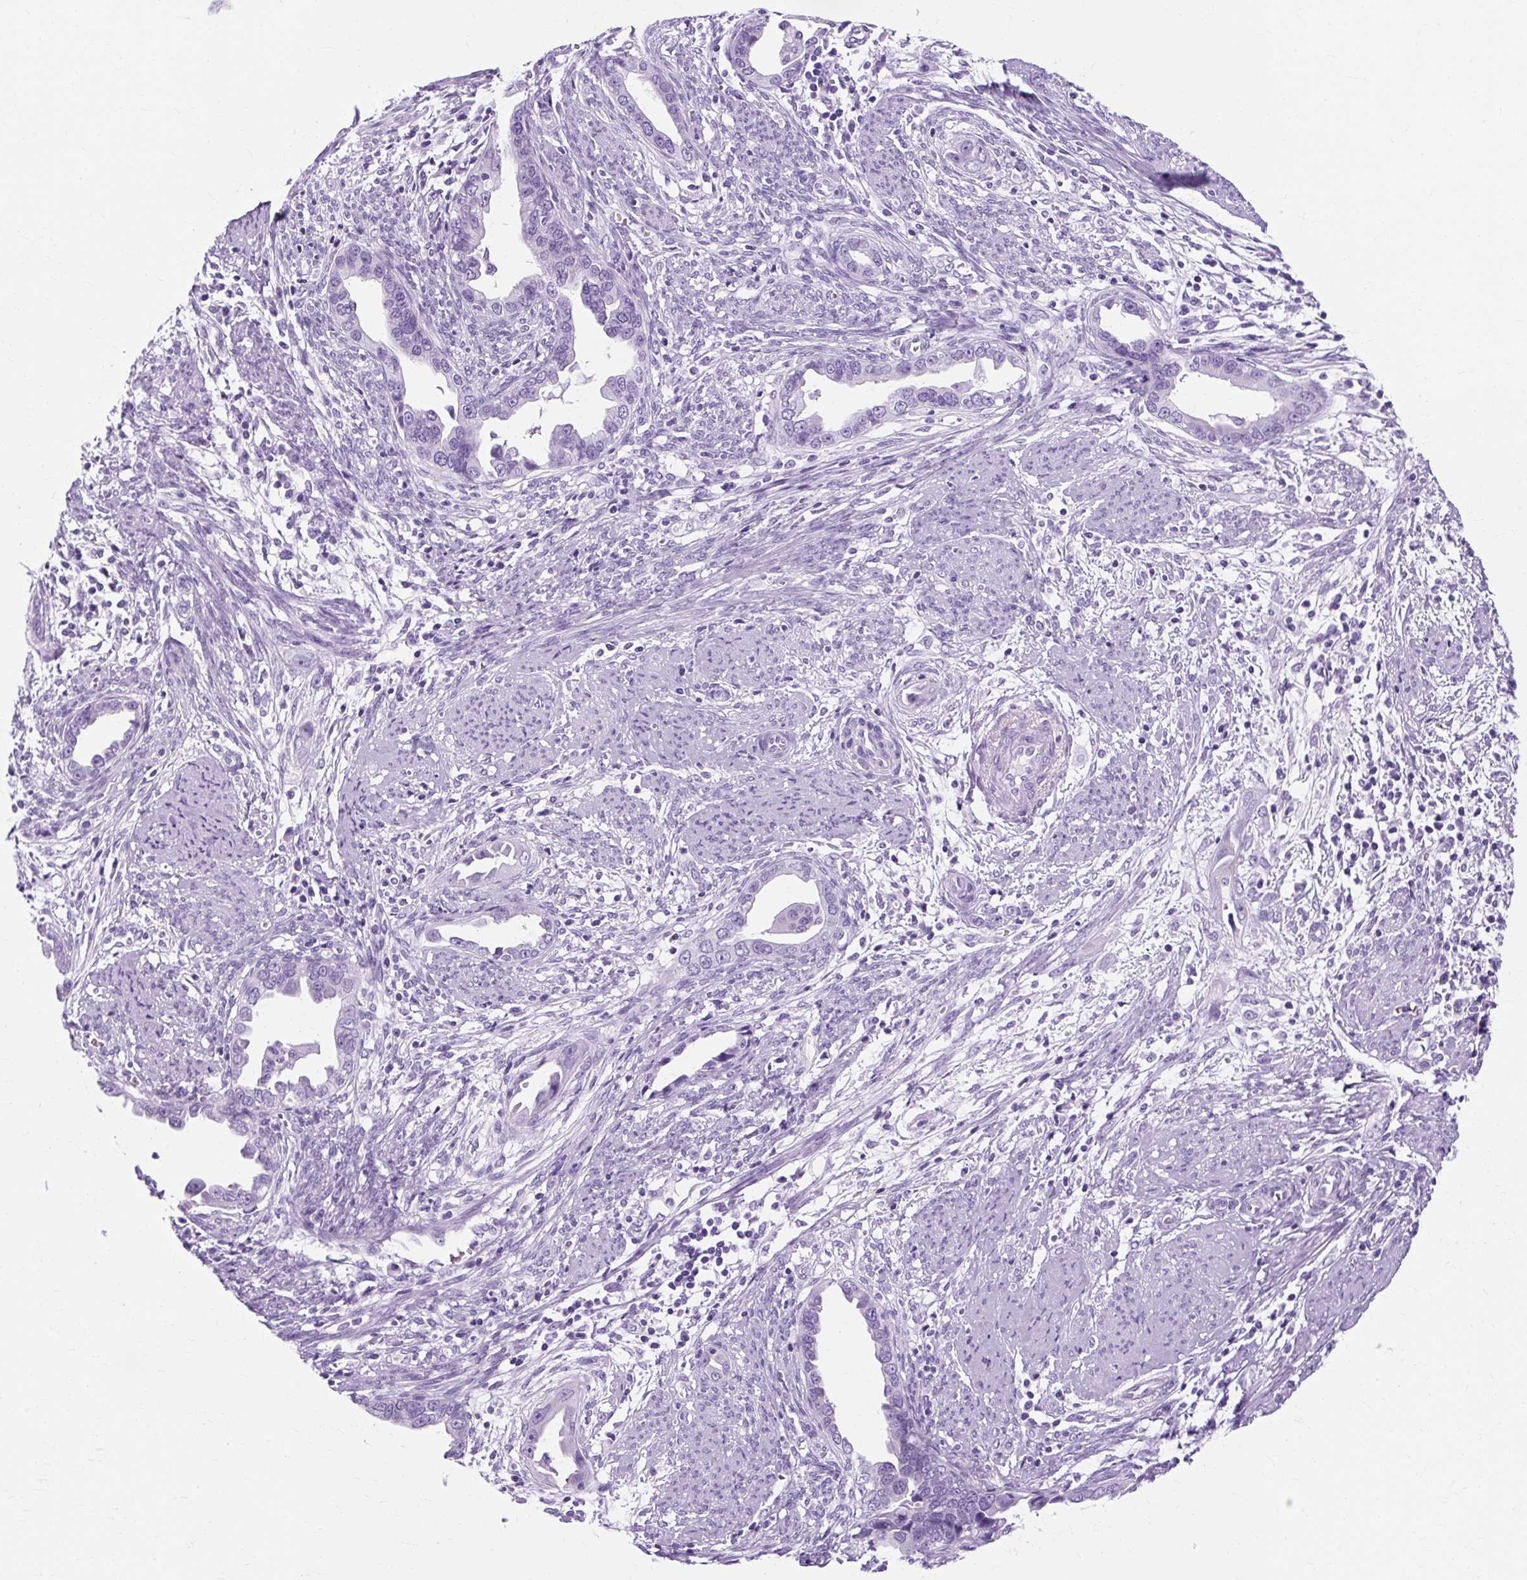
{"staining": {"intensity": "negative", "quantity": "none", "location": "none"}, "tissue": "endometrial cancer", "cell_type": "Tumor cells", "image_type": "cancer", "snomed": [{"axis": "morphology", "description": "Adenocarcinoma, NOS"}, {"axis": "topography", "description": "Endometrium"}], "caption": "Endometrial adenocarcinoma stained for a protein using IHC exhibits no expression tumor cells.", "gene": "TMEM89", "patient": {"sex": "female", "age": 57}}